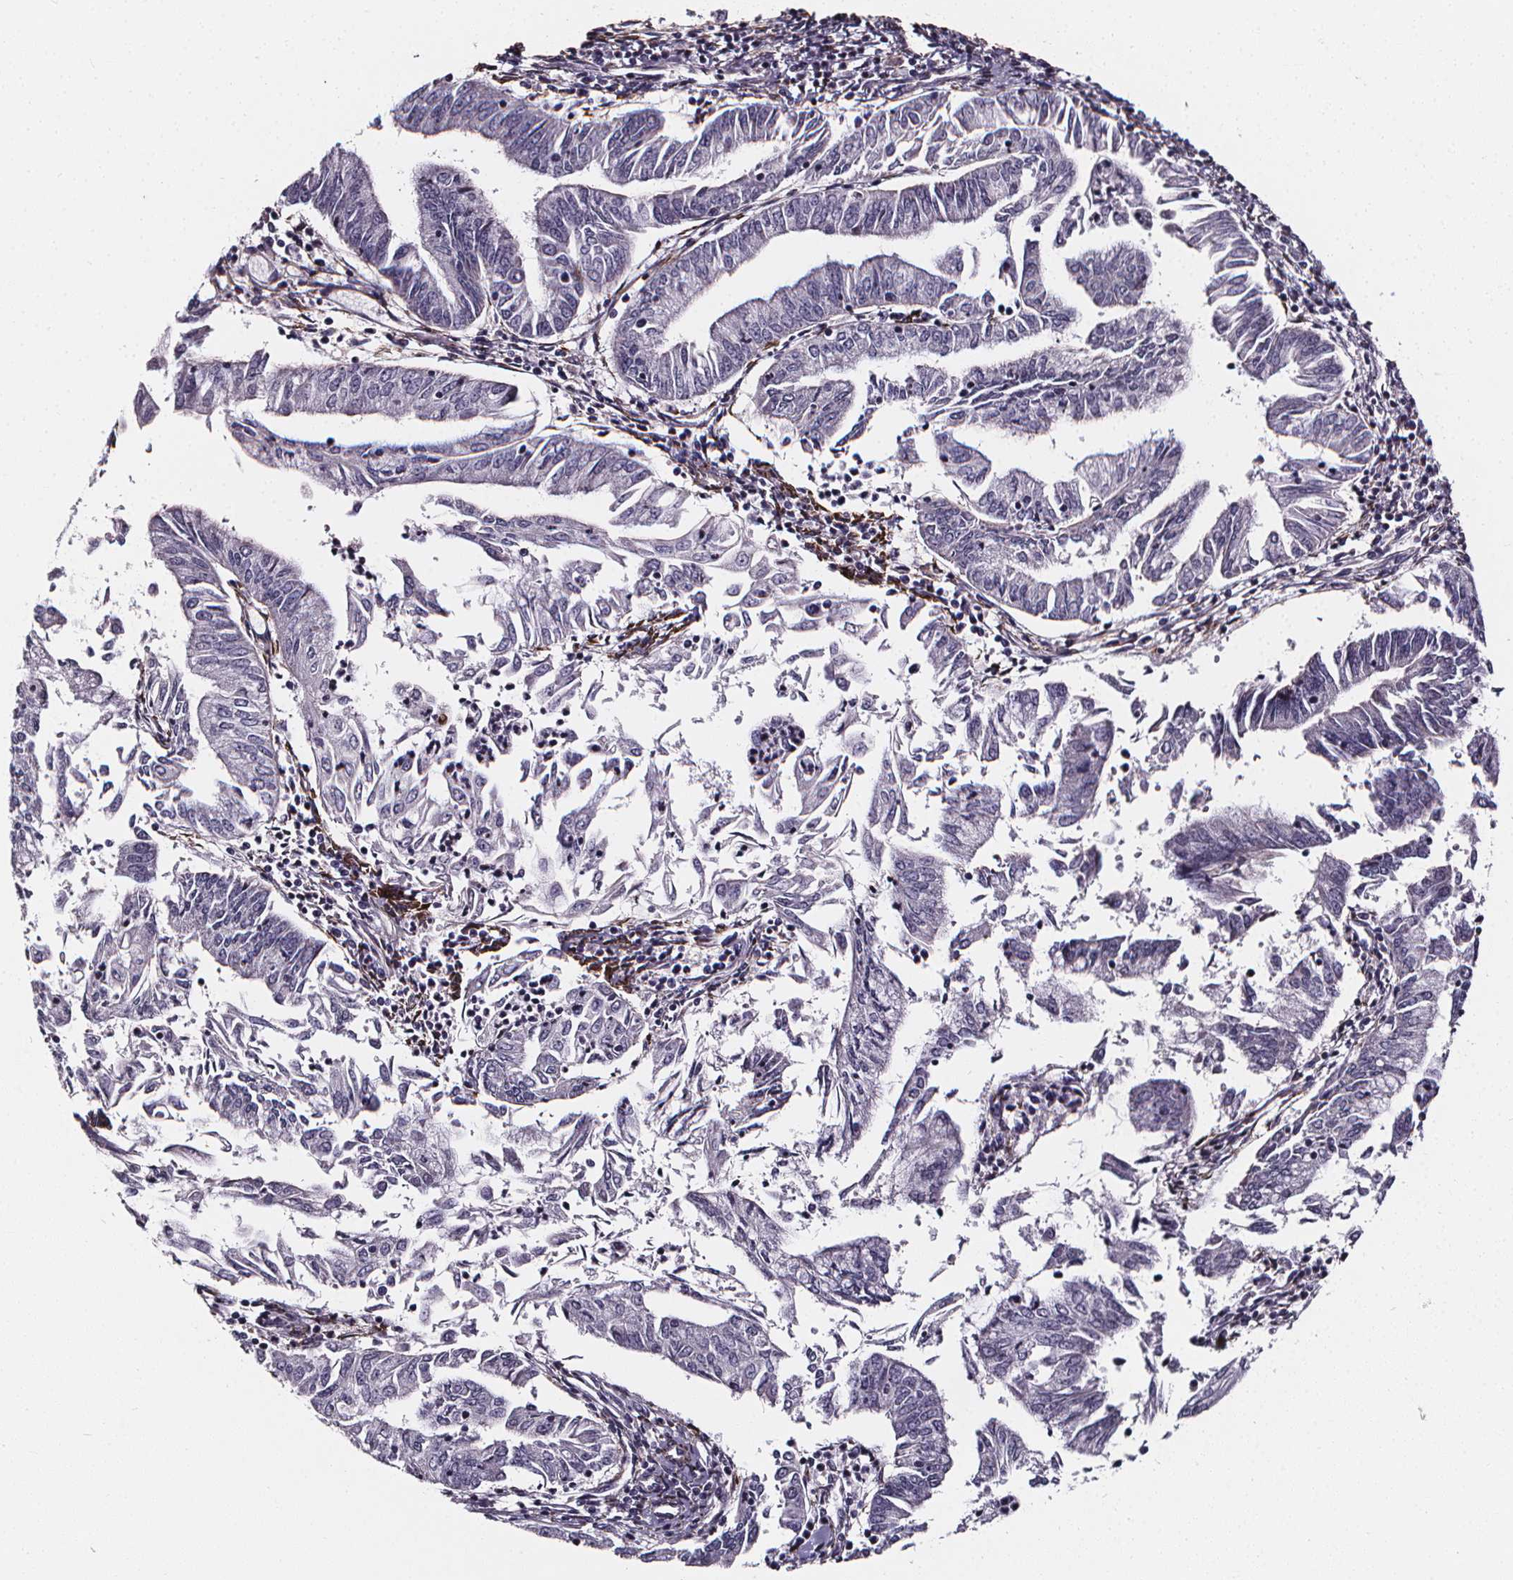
{"staining": {"intensity": "negative", "quantity": "none", "location": "none"}, "tissue": "endometrial cancer", "cell_type": "Tumor cells", "image_type": "cancer", "snomed": [{"axis": "morphology", "description": "Adenocarcinoma, NOS"}, {"axis": "topography", "description": "Endometrium"}], "caption": "IHC histopathology image of endometrial cancer stained for a protein (brown), which demonstrates no staining in tumor cells. The staining was performed using DAB to visualize the protein expression in brown, while the nuclei were stained in blue with hematoxylin (Magnification: 20x).", "gene": "AEBP1", "patient": {"sex": "female", "age": 55}}